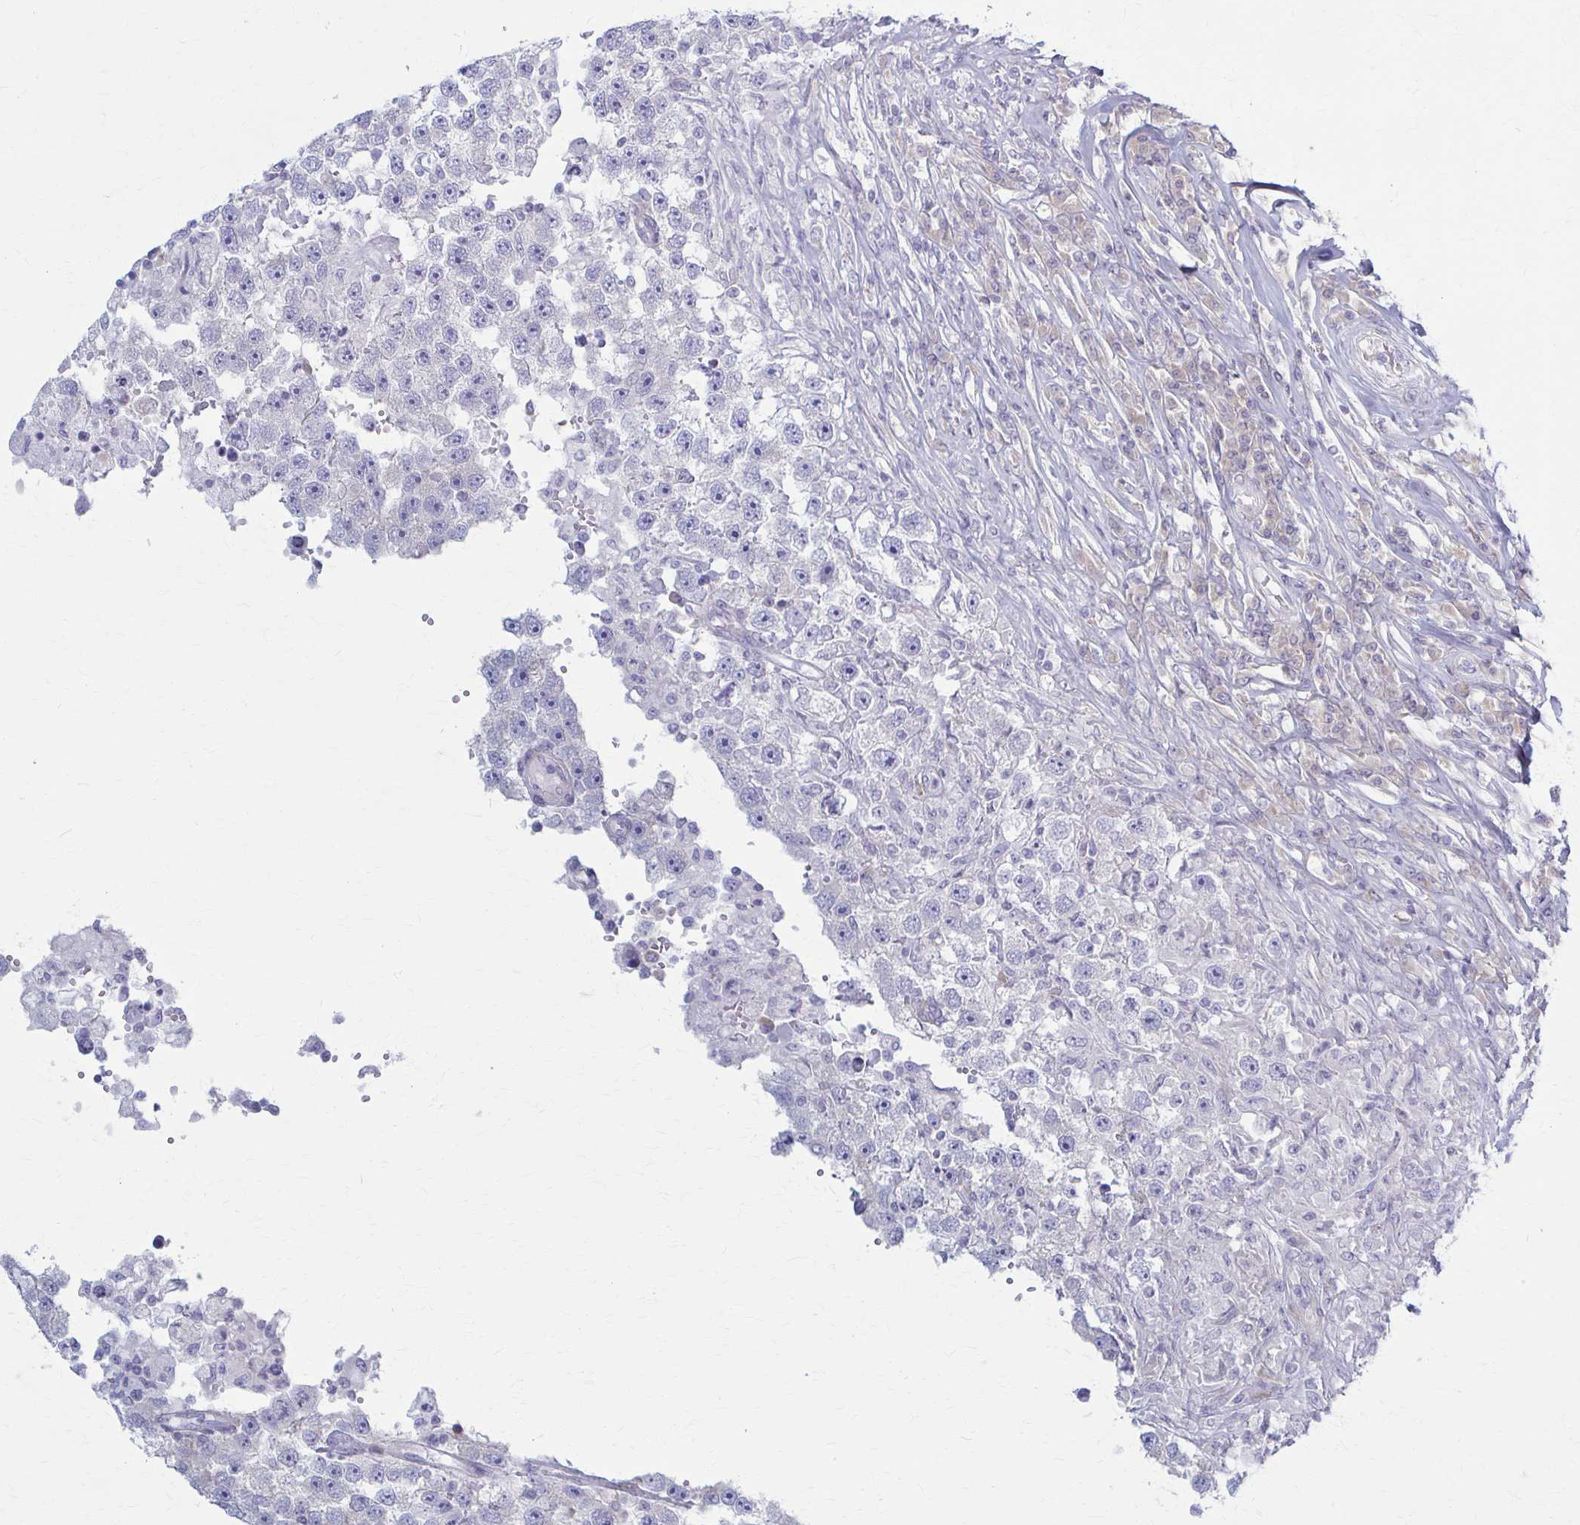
{"staining": {"intensity": "negative", "quantity": "none", "location": "none"}, "tissue": "testis cancer", "cell_type": "Tumor cells", "image_type": "cancer", "snomed": [{"axis": "morphology", "description": "Carcinoma, Embryonal, NOS"}, {"axis": "topography", "description": "Testis"}], "caption": "Immunohistochemistry (IHC) histopathology image of neoplastic tissue: human testis embryonal carcinoma stained with DAB (3,3'-diaminobenzidine) exhibits no significant protein expression in tumor cells.", "gene": "PRKRA", "patient": {"sex": "male", "age": 83}}